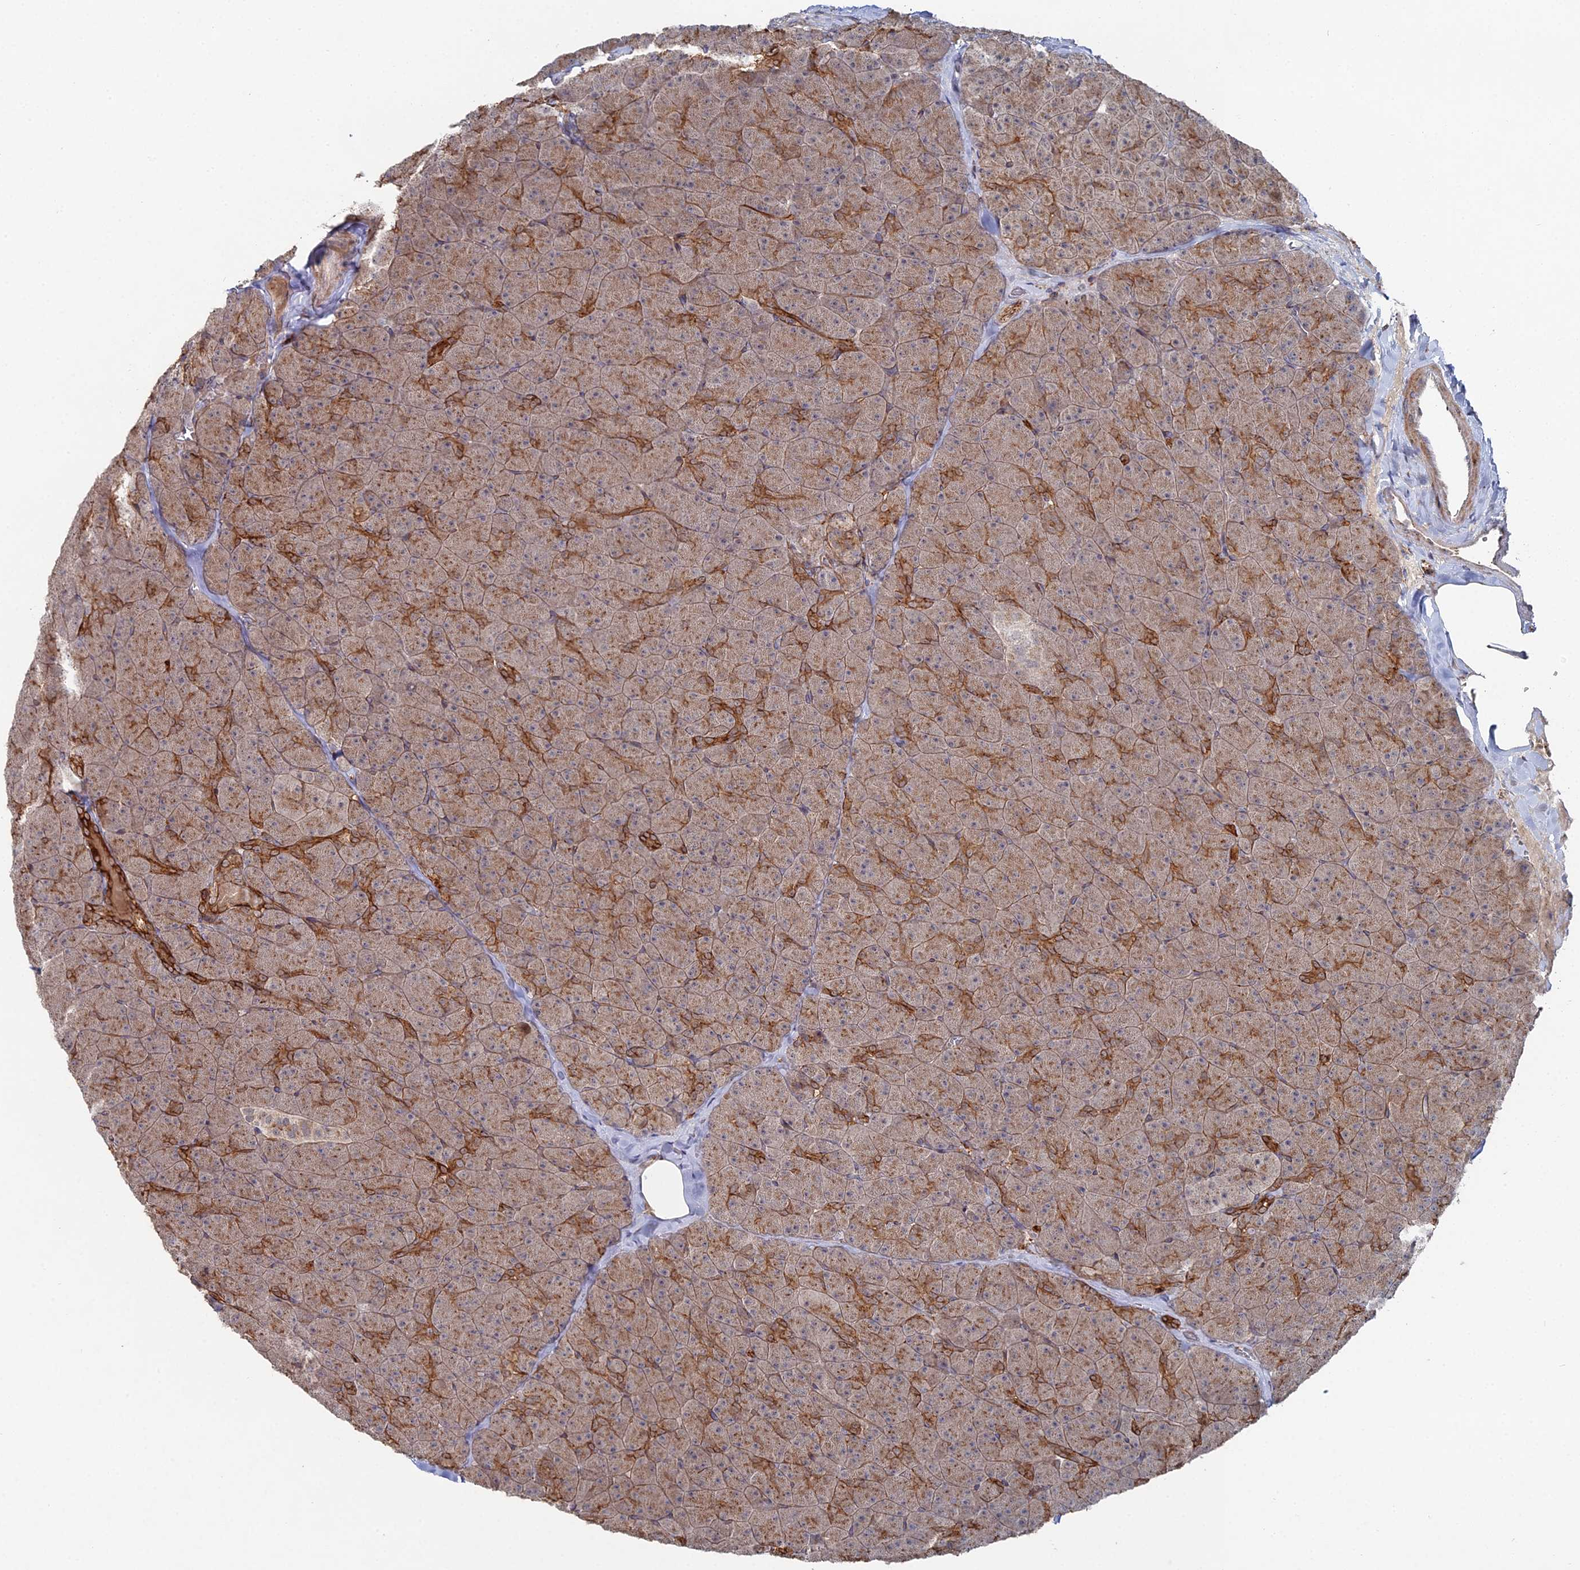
{"staining": {"intensity": "strong", "quantity": "25%-75%", "location": "cytoplasmic/membranous"}, "tissue": "pancreas", "cell_type": "Exocrine glandular cells", "image_type": "normal", "snomed": [{"axis": "morphology", "description": "Normal tissue, NOS"}, {"axis": "topography", "description": "Pancreas"}], "caption": "Unremarkable pancreas shows strong cytoplasmic/membranous staining in about 25%-75% of exocrine glandular cells.", "gene": "SGMS1", "patient": {"sex": "male", "age": 36}}